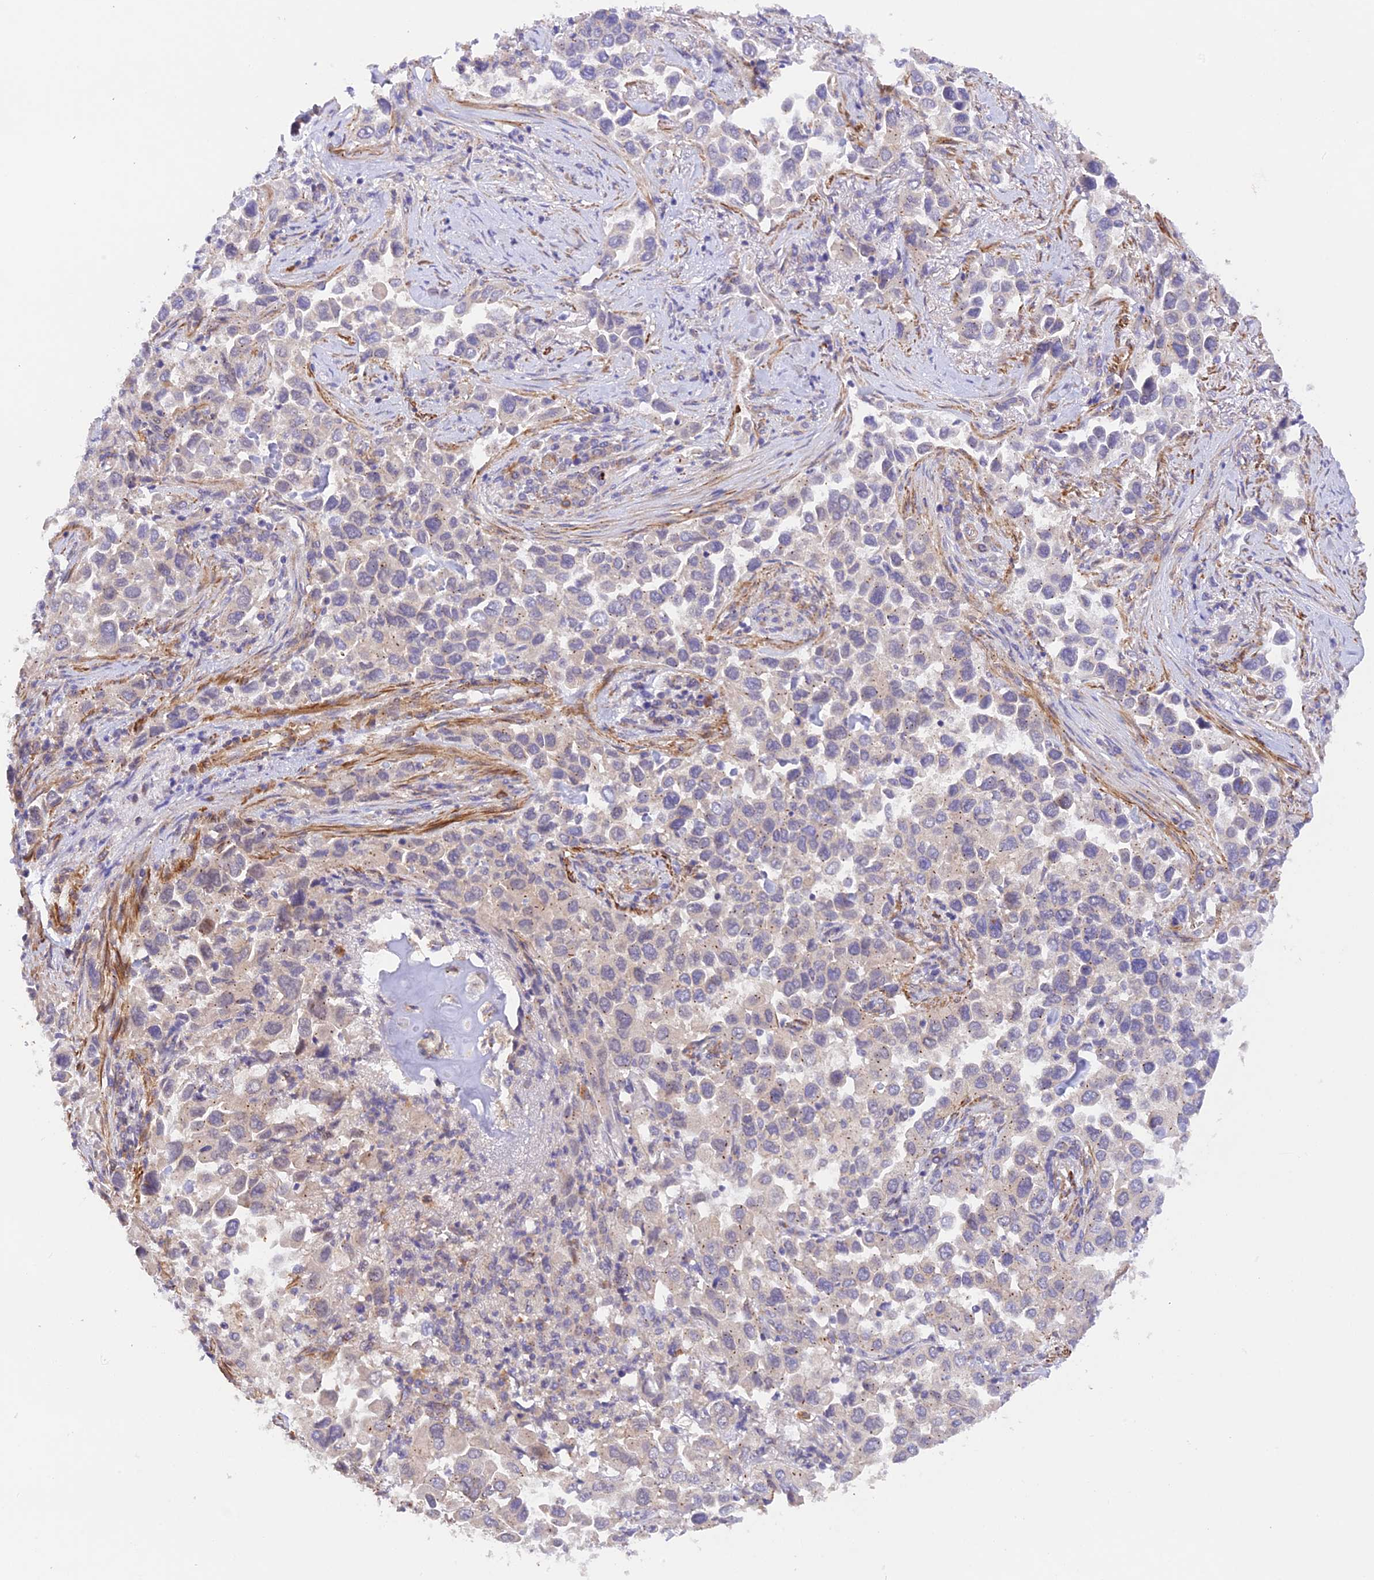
{"staining": {"intensity": "negative", "quantity": "none", "location": "none"}, "tissue": "lung cancer", "cell_type": "Tumor cells", "image_type": "cancer", "snomed": [{"axis": "morphology", "description": "Adenocarcinoma, NOS"}, {"axis": "topography", "description": "Lung"}], "caption": "High power microscopy histopathology image of an IHC photomicrograph of adenocarcinoma (lung), revealing no significant expression in tumor cells. Nuclei are stained in blue.", "gene": "WDFY4", "patient": {"sex": "female", "age": 76}}